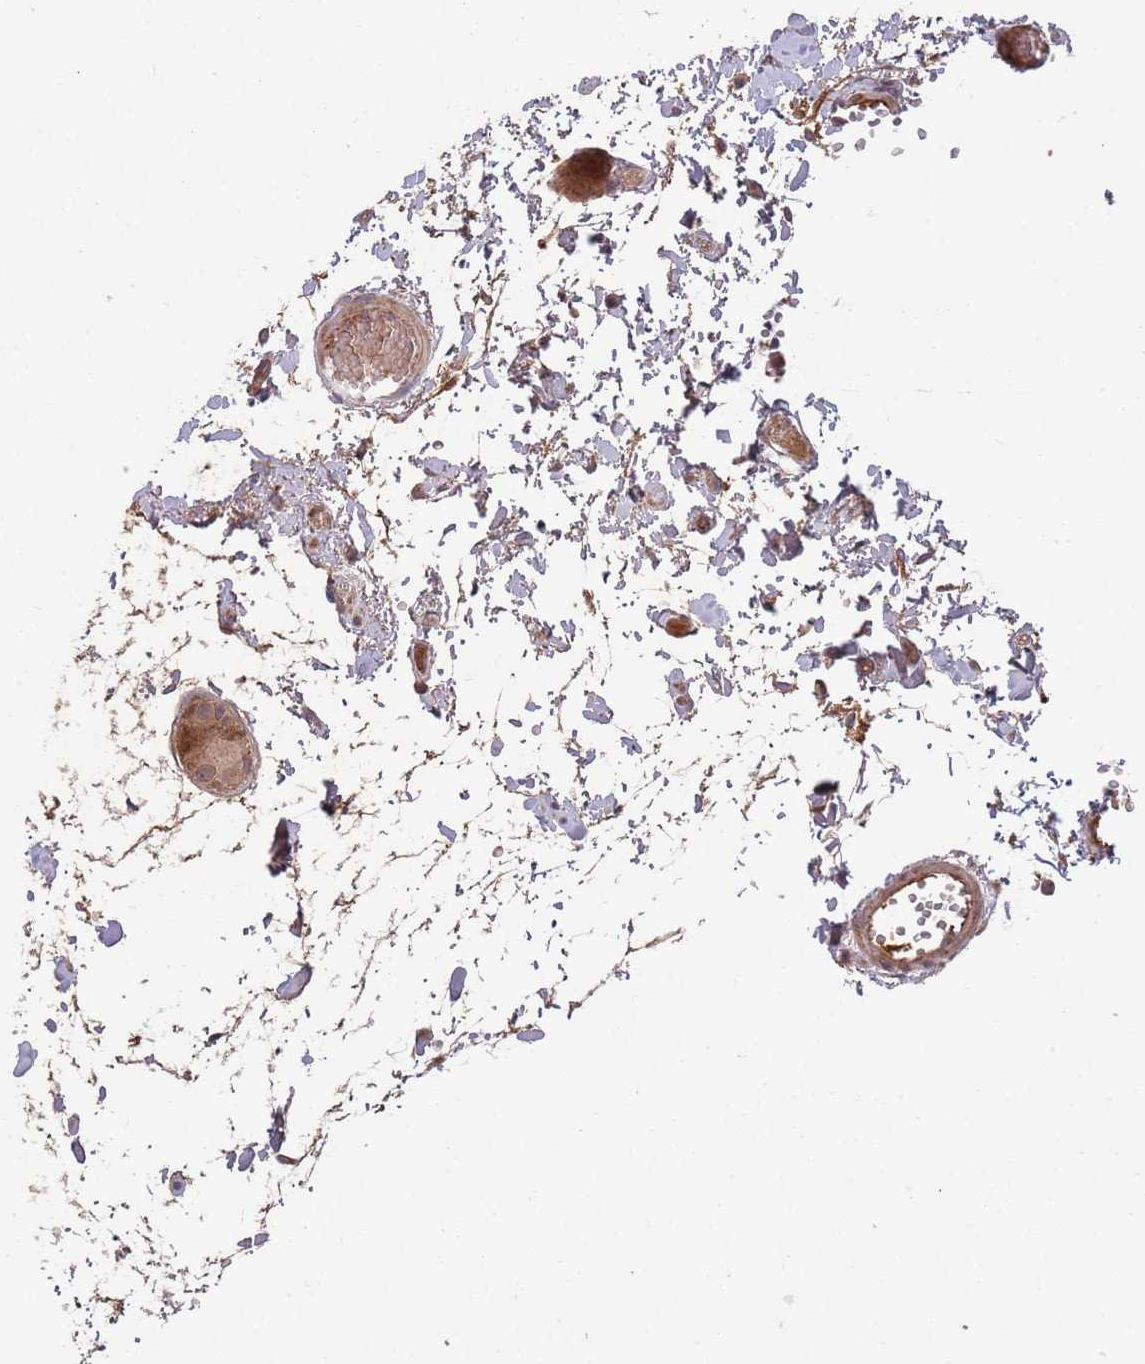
{"staining": {"intensity": "moderate", "quantity": ">75%", "location": "cytoplasmic/membranous"}, "tissue": "colon", "cell_type": "Endothelial cells", "image_type": "normal", "snomed": [{"axis": "morphology", "description": "Normal tissue, NOS"}, {"axis": "topography", "description": "Colon"}], "caption": "Protein staining of unremarkable colon reveals moderate cytoplasmic/membranous expression in approximately >75% of endothelial cells.", "gene": "NT5DC4", "patient": {"sex": "male", "age": 84}}